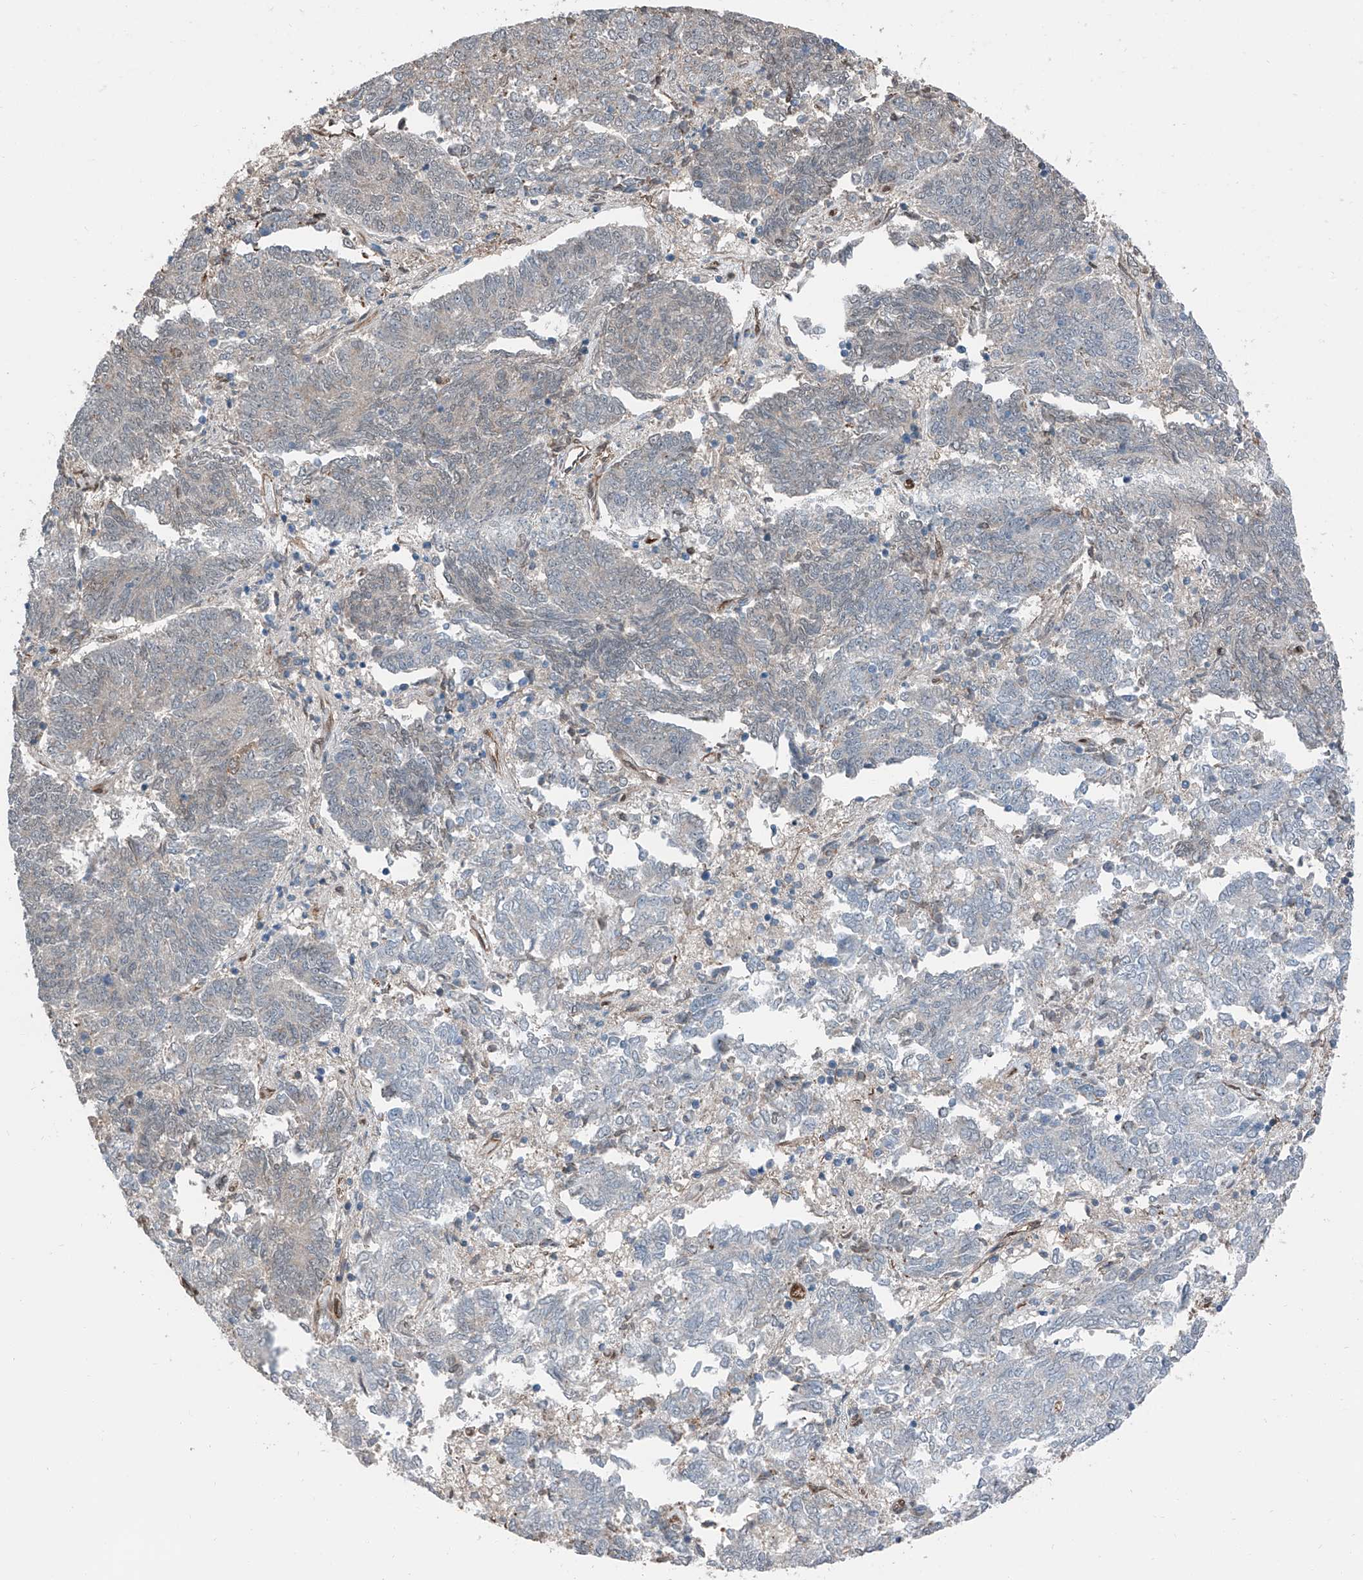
{"staining": {"intensity": "negative", "quantity": "none", "location": "none"}, "tissue": "endometrial cancer", "cell_type": "Tumor cells", "image_type": "cancer", "snomed": [{"axis": "morphology", "description": "Adenocarcinoma, NOS"}, {"axis": "topography", "description": "Endometrium"}], "caption": "High power microscopy image of an immunohistochemistry histopathology image of endometrial cancer, revealing no significant staining in tumor cells.", "gene": "HSPA6", "patient": {"sex": "female", "age": 80}}